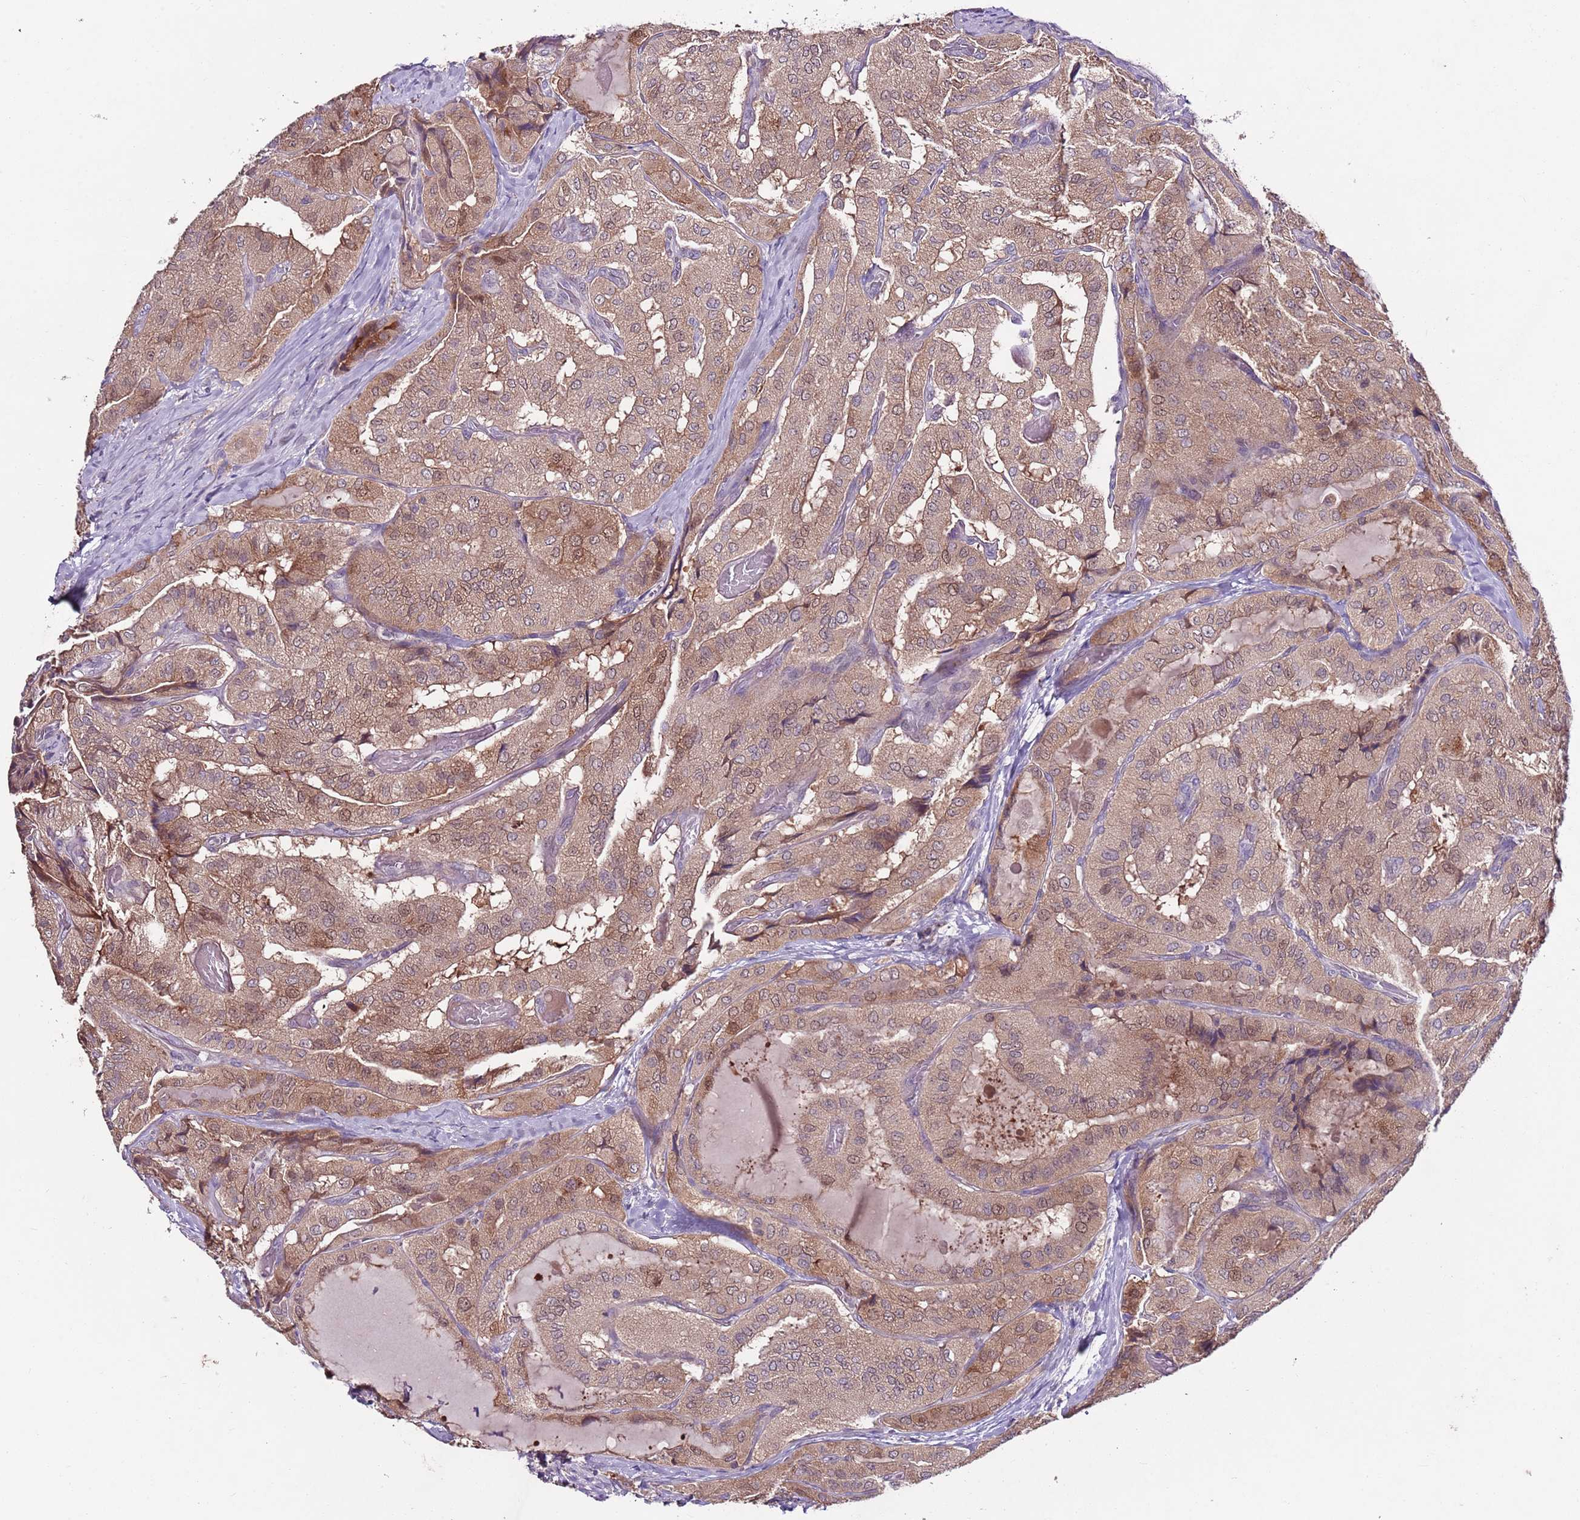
{"staining": {"intensity": "moderate", "quantity": ">75%", "location": "cytoplasmic/membranous,nuclear"}, "tissue": "thyroid cancer", "cell_type": "Tumor cells", "image_type": "cancer", "snomed": [{"axis": "morphology", "description": "Normal tissue, NOS"}, {"axis": "morphology", "description": "Papillary adenocarcinoma, NOS"}, {"axis": "topography", "description": "Thyroid gland"}], "caption": "DAB (3,3'-diaminobenzidine) immunohistochemical staining of human thyroid cancer exhibits moderate cytoplasmic/membranous and nuclear protein staining in approximately >75% of tumor cells.", "gene": "NRDE2", "patient": {"sex": "female", "age": 59}}